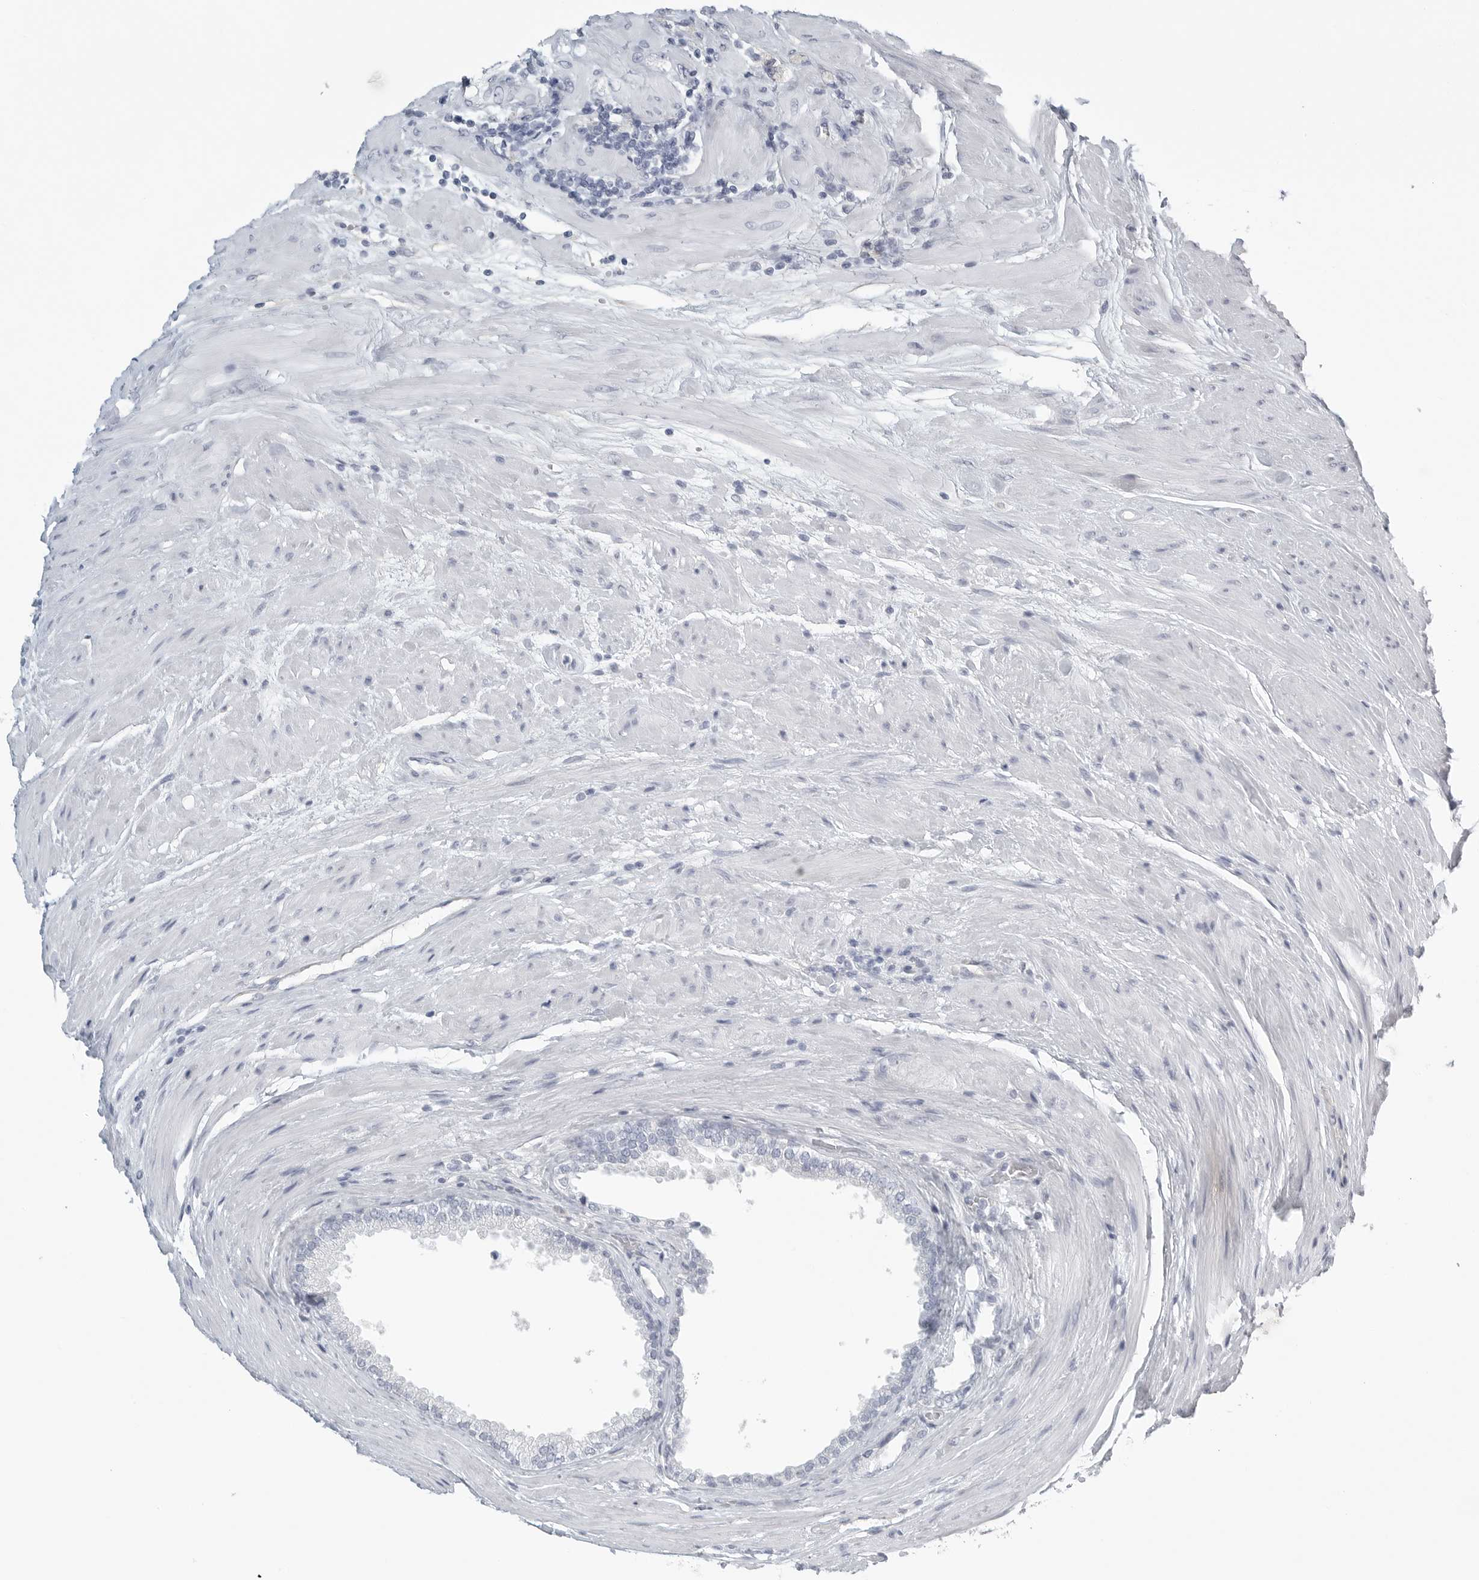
{"staining": {"intensity": "negative", "quantity": "none", "location": "none"}, "tissue": "prostate cancer", "cell_type": "Tumor cells", "image_type": "cancer", "snomed": [{"axis": "morphology", "description": "Adenocarcinoma, Low grade"}, {"axis": "topography", "description": "Prostate"}], "caption": "This is an immunohistochemistry histopathology image of human prostate adenocarcinoma (low-grade). There is no expression in tumor cells.", "gene": "TNR", "patient": {"sex": "male", "age": 62}}